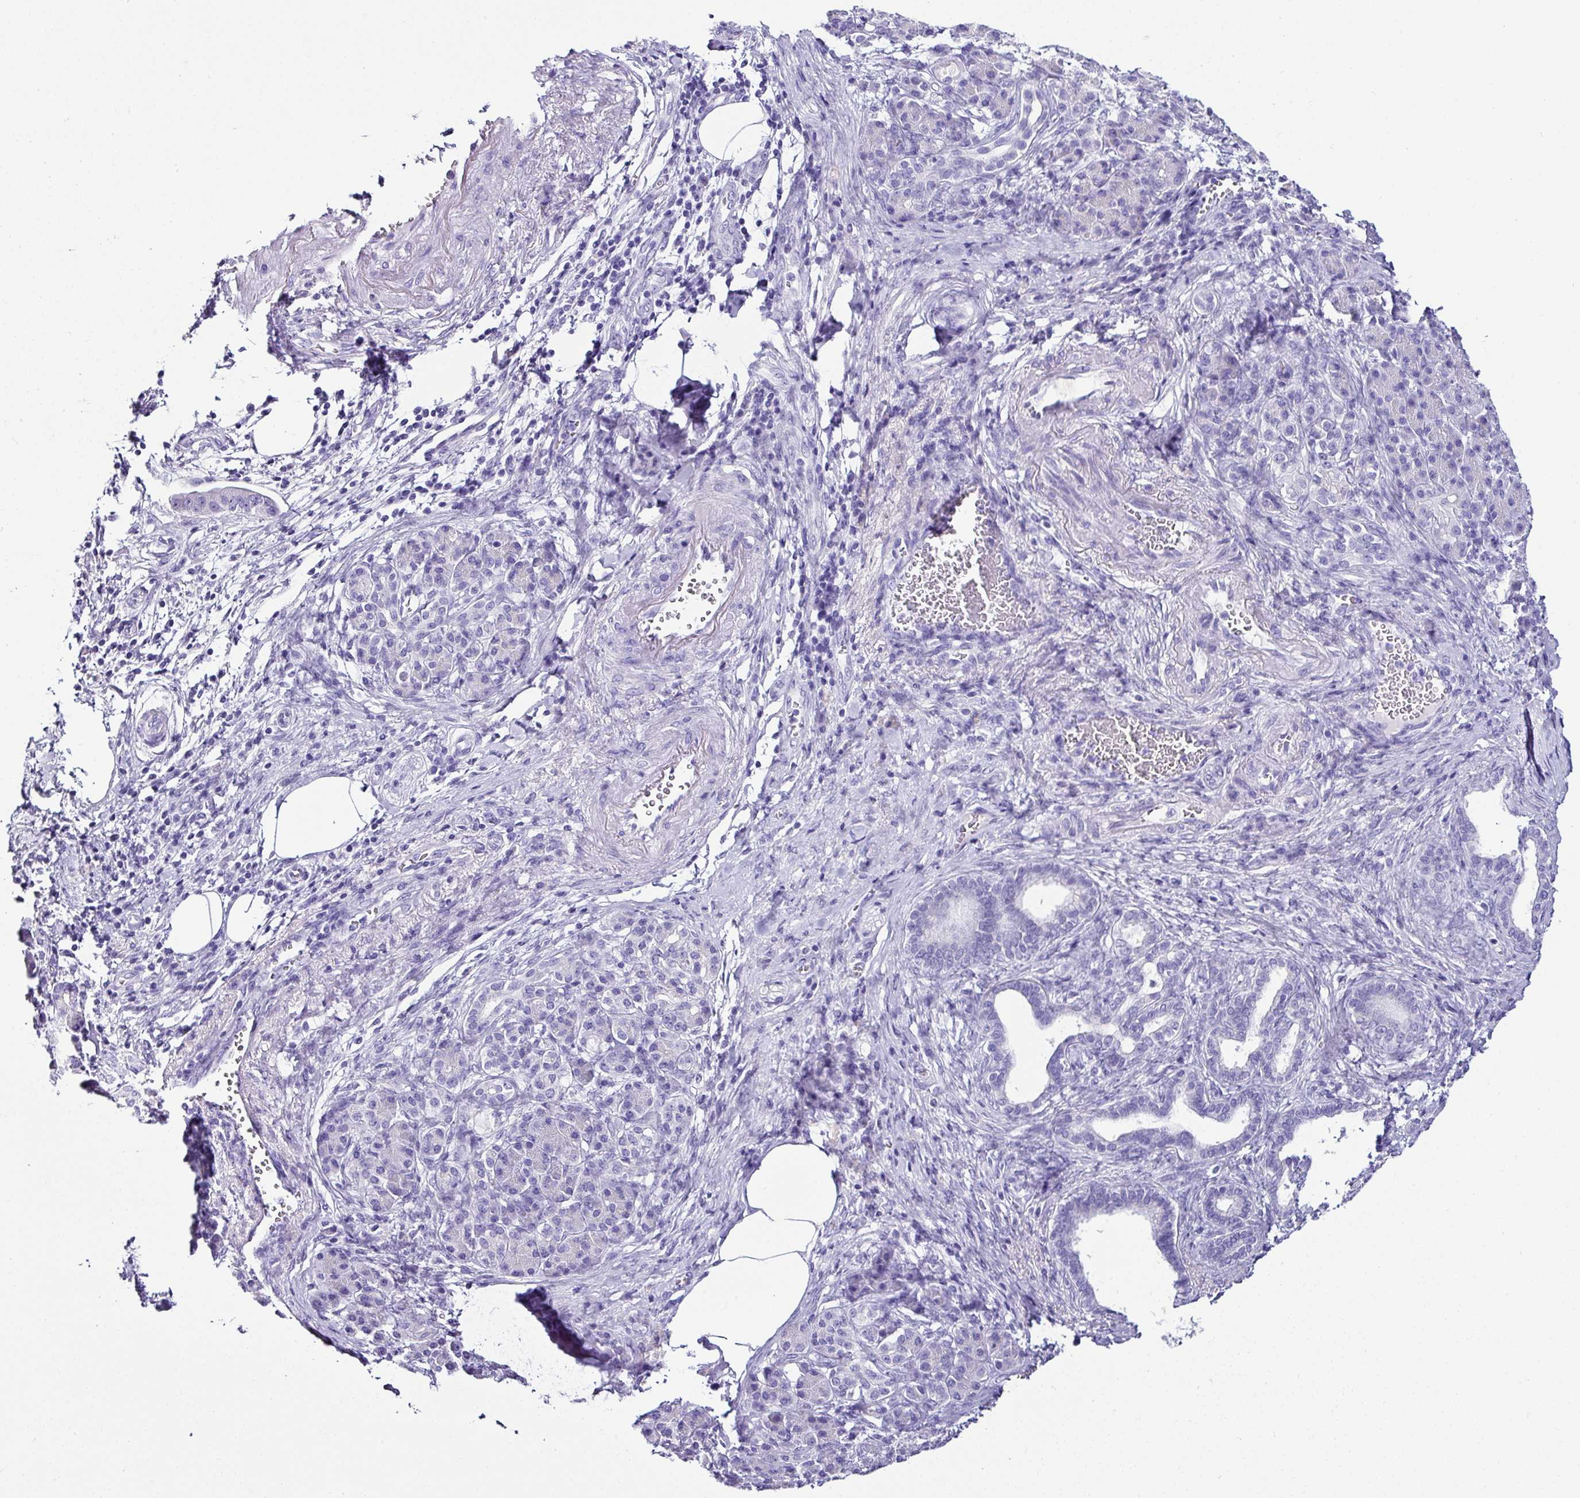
{"staining": {"intensity": "negative", "quantity": "none", "location": "none"}, "tissue": "pancreatic cancer", "cell_type": "Tumor cells", "image_type": "cancer", "snomed": [{"axis": "morphology", "description": "Adenocarcinoma, NOS"}, {"axis": "topography", "description": "Pancreas"}], "caption": "Tumor cells show no significant protein positivity in pancreatic adenocarcinoma.", "gene": "NAPSA", "patient": {"sex": "female", "age": 55}}